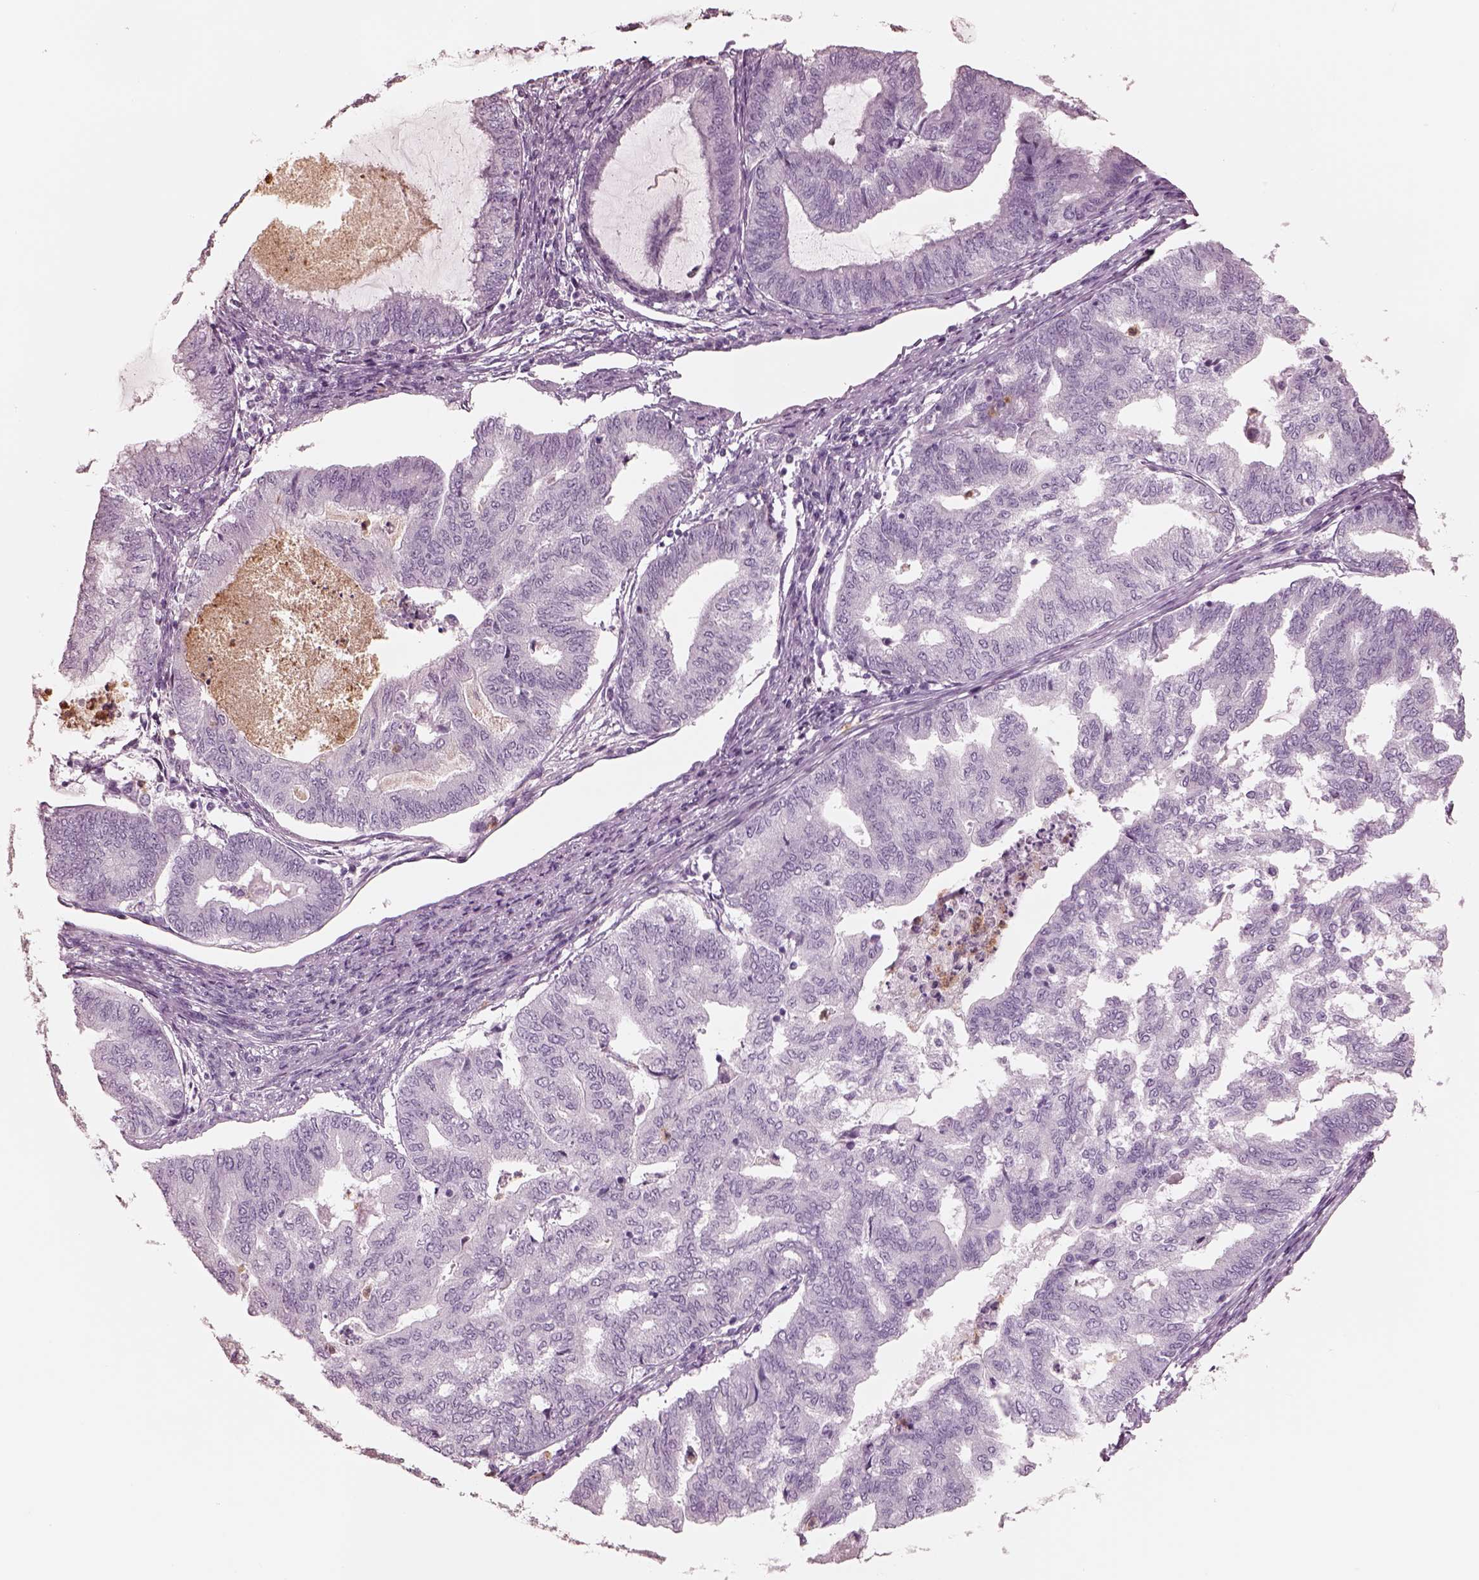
{"staining": {"intensity": "negative", "quantity": "none", "location": "none"}, "tissue": "endometrial cancer", "cell_type": "Tumor cells", "image_type": "cancer", "snomed": [{"axis": "morphology", "description": "Adenocarcinoma, NOS"}, {"axis": "topography", "description": "Endometrium"}], "caption": "Immunohistochemistry (IHC) of endometrial cancer (adenocarcinoma) demonstrates no positivity in tumor cells.", "gene": "ELANE", "patient": {"sex": "female", "age": 79}}